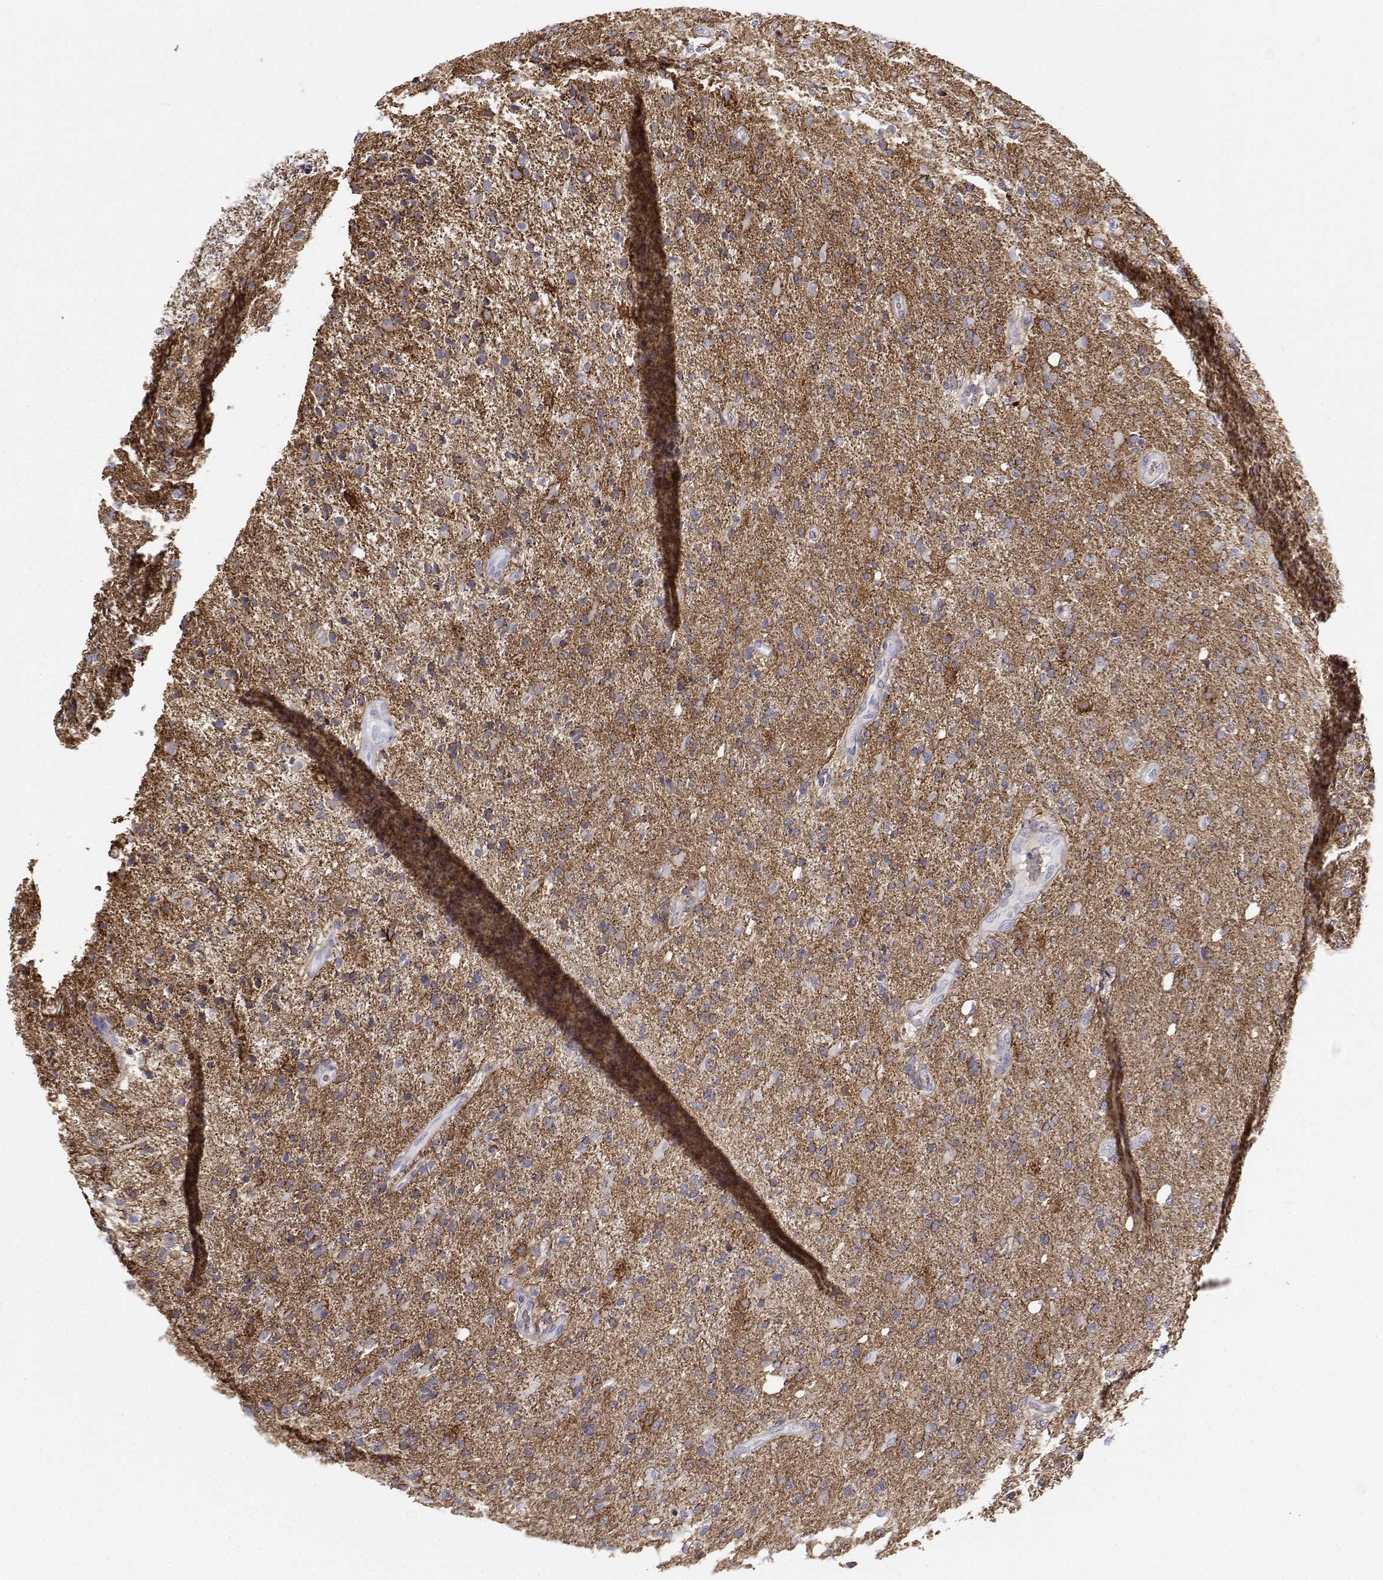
{"staining": {"intensity": "negative", "quantity": "none", "location": "none"}, "tissue": "glioma", "cell_type": "Tumor cells", "image_type": "cancer", "snomed": [{"axis": "morphology", "description": "Glioma, malignant, High grade"}, {"axis": "topography", "description": "Cerebral cortex"}], "caption": "Immunohistochemistry of malignant glioma (high-grade) demonstrates no expression in tumor cells.", "gene": "CADM1", "patient": {"sex": "male", "age": 70}}